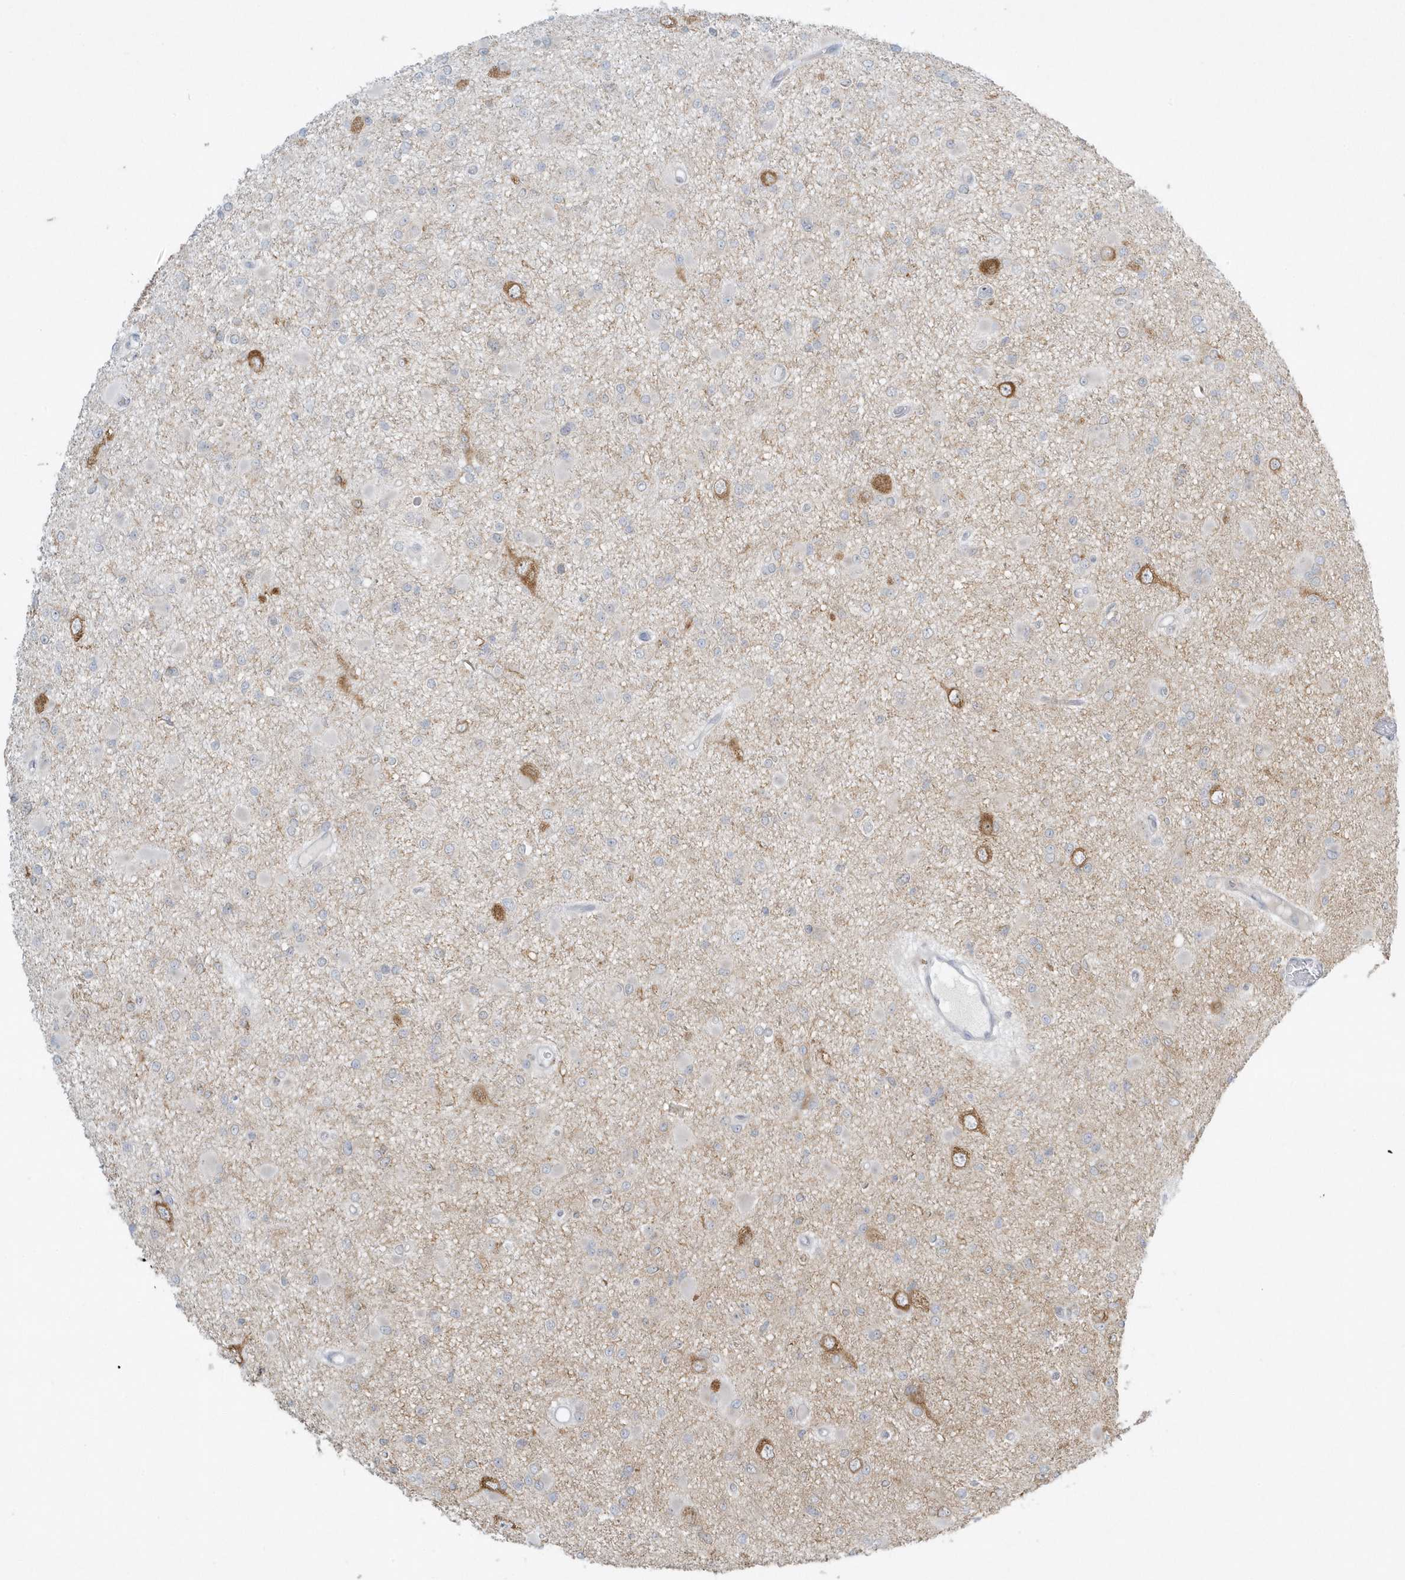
{"staining": {"intensity": "negative", "quantity": "none", "location": "none"}, "tissue": "glioma", "cell_type": "Tumor cells", "image_type": "cancer", "snomed": [{"axis": "morphology", "description": "Glioma, malignant, Low grade"}, {"axis": "topography", "description": "Brain"}], "caption": "The micrograph reveals no significant expression in tumor cells of malignant glioma (low-grade).", "gene": "SCN3A", "patient": {"sex": "female", "age": 22}}